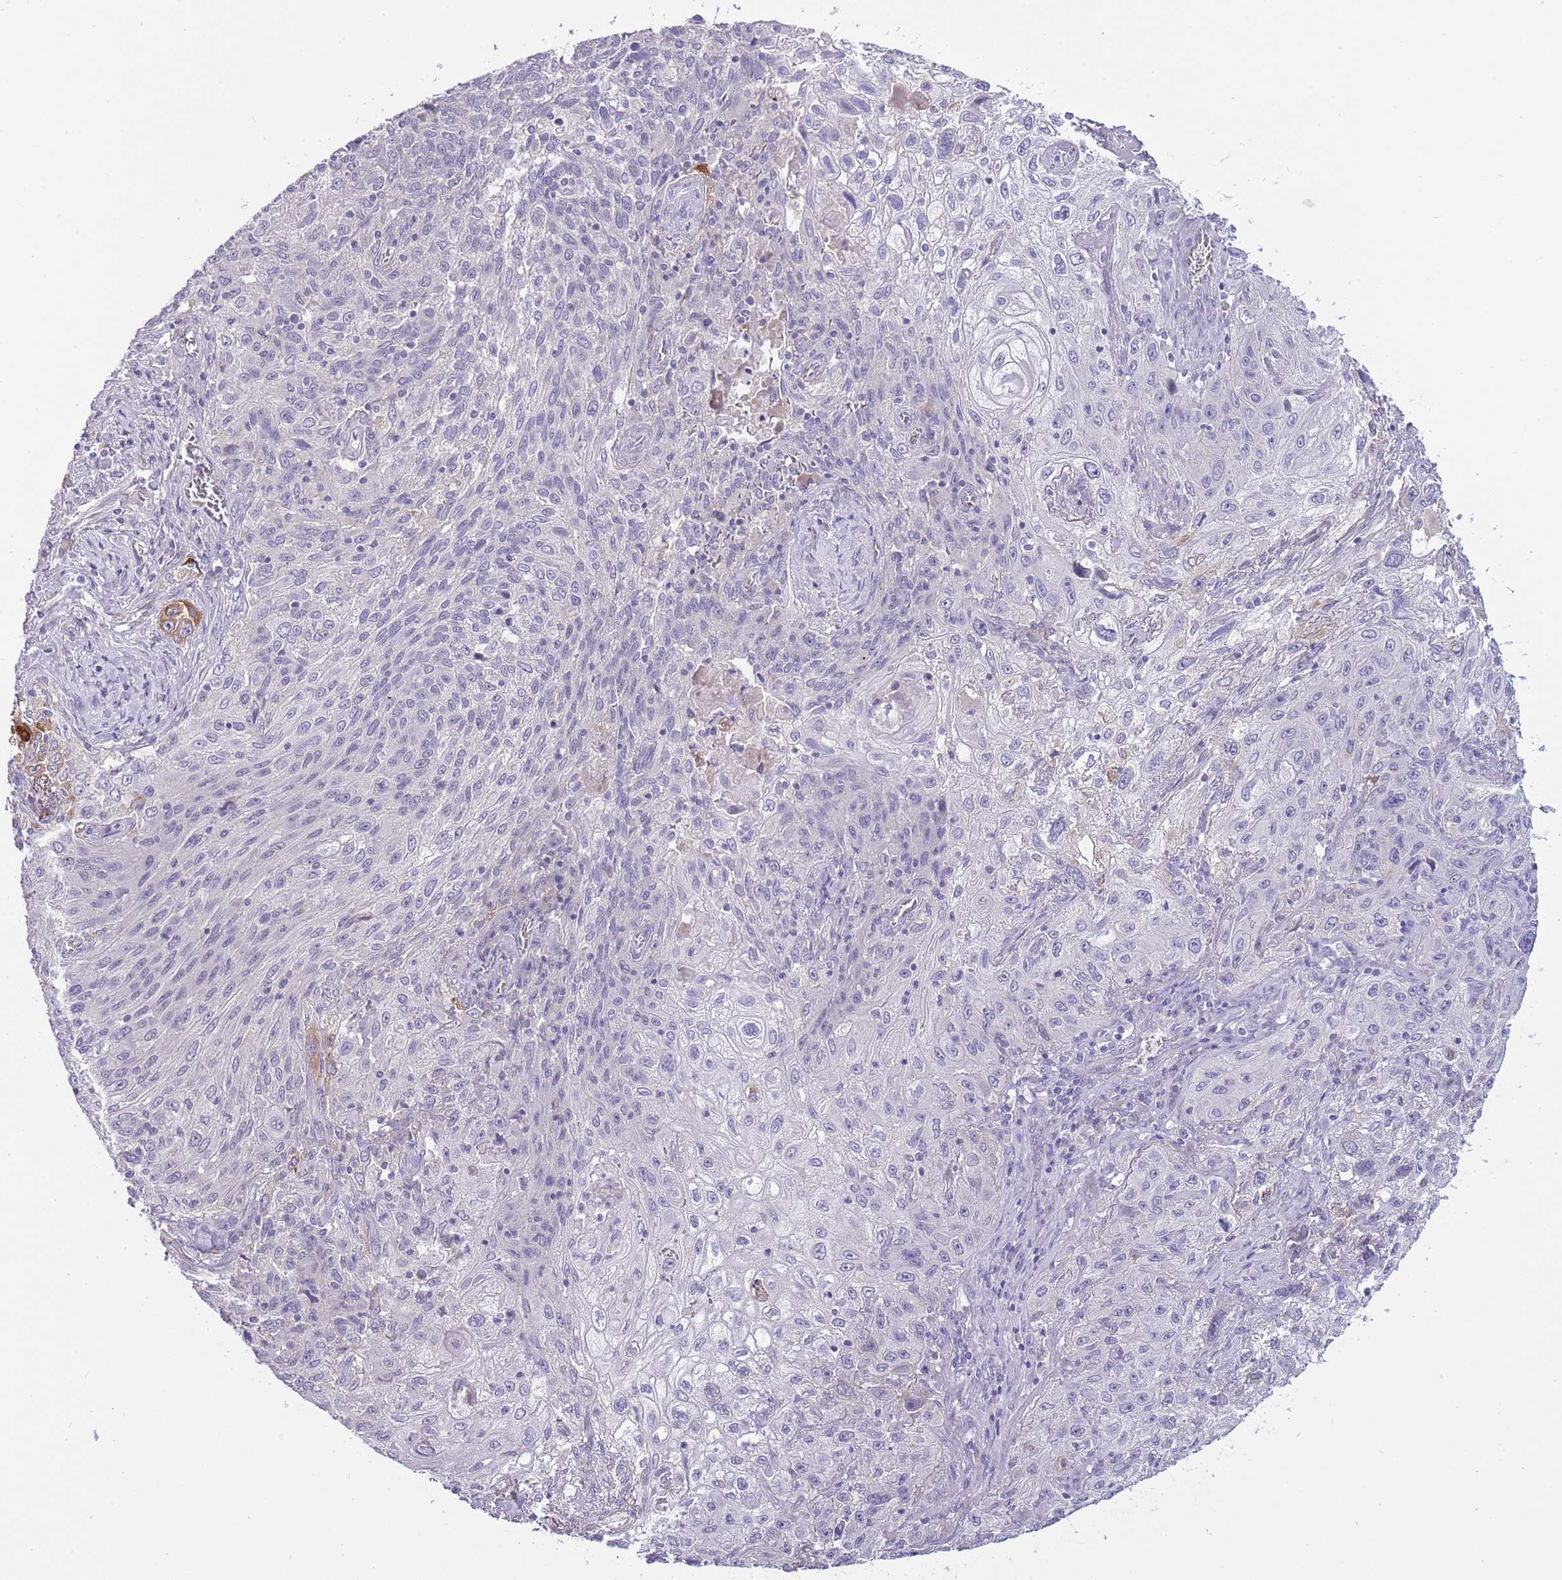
{"staining": {"intensity": "negative", "quantity": "none", "location": "none"}, "tissue": "lung cancer", "cell_type": "Tumor cells", "image_type": "cancer", "snomed": [{"axis": "morphology", "description": "Squamous cell carcinoma, NOS"}, {"axis": "topography", "description": "Lung"}], "caption": "Tumor cells show no significant protein staining in lung cancer (squamous cell carcinoma).", "gene": "CFAP73", "patient": {"sex": "female", "age": 69}}